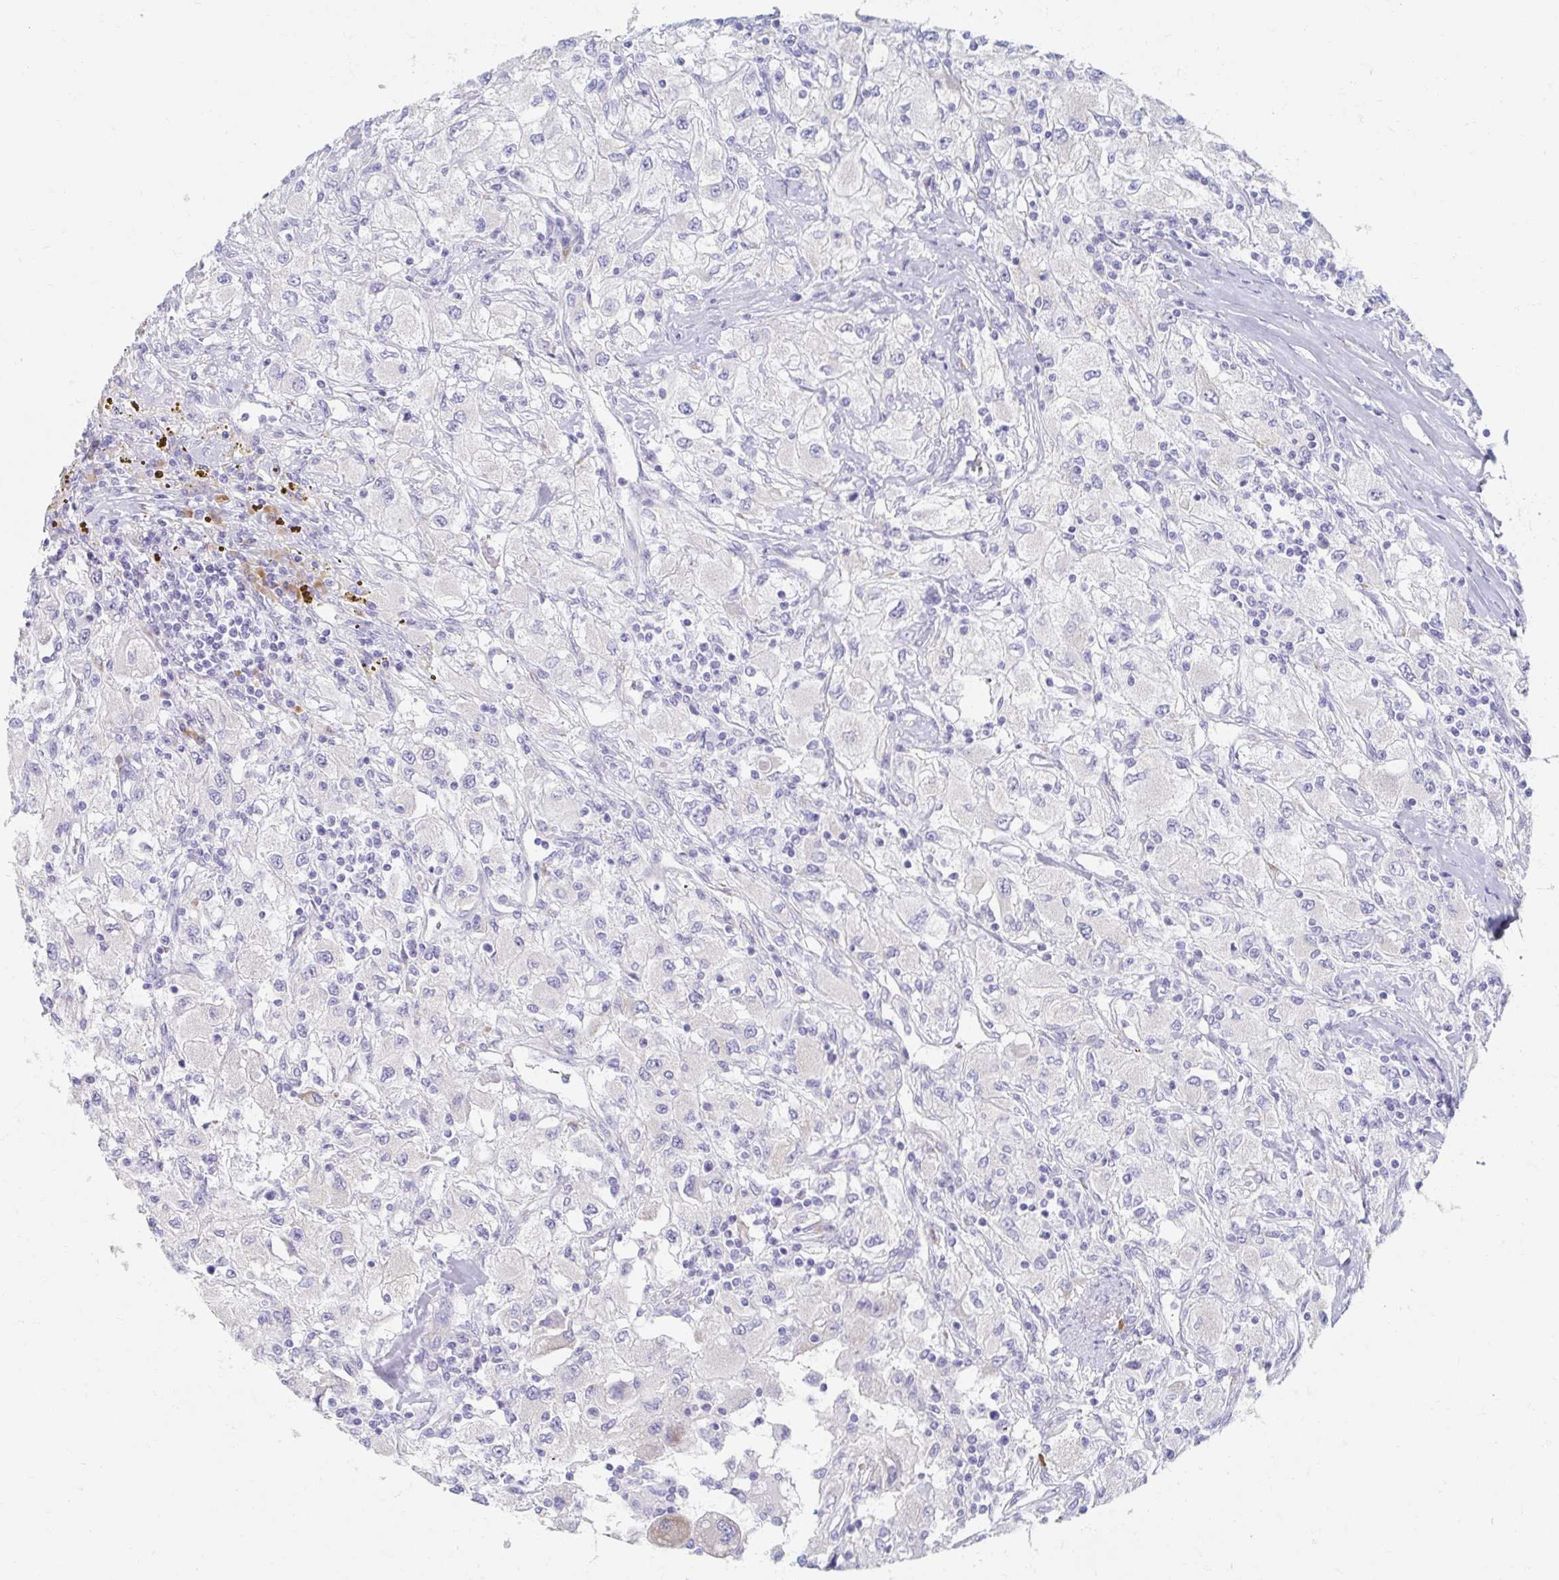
{"staining": {"intensity": "negative", "quantity": "none", "location": "none"}, "tissue": "renal cancer", "cell_type": "Tumor cells", "image_type": "cancer", "snomed": [{"axis": "morphology", "description": "Adenocarcinoma, NOS"}, {"axis": "topography", "description": "Kidney"}], "caption": "Renal adenocarcinoma was stained to show a protein in brown. There is no significant staining in tumor cells.", "gene": "MYLK2", "patient": {"sex": "female", "age": 67}}